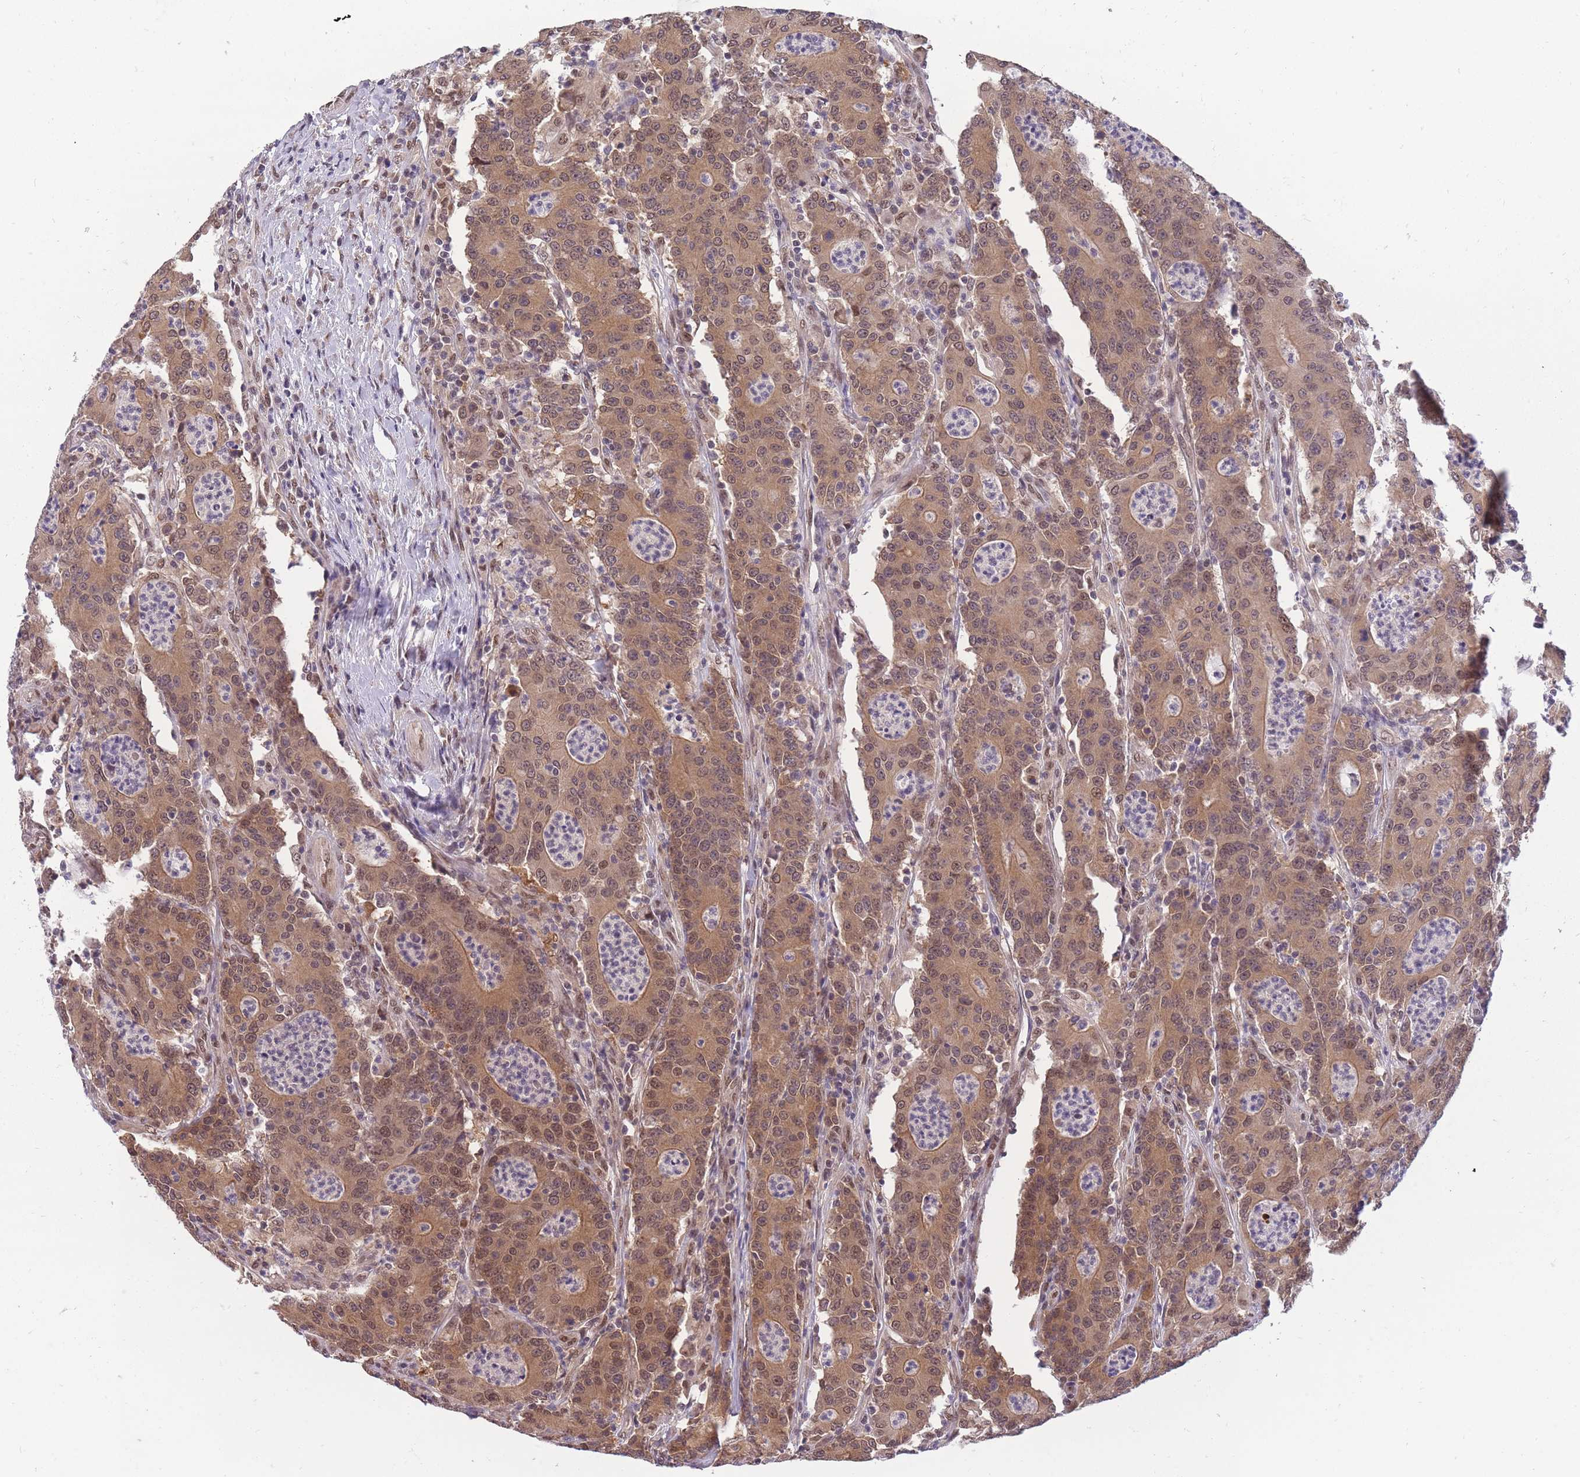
{"staining": {"intensity": "moderate", "quantity": ">75%", "location": "cytoplasmic/membranous,nuclear"}, "tissue": "colorectal cancer", "cell_type": "Tumor cells", "image_type": "cancer", "snomed": [{"axis": "morphology", "description": "Adenocarcinoma, NOS"}, {"axis": "topography", "description": "Colon"}], "caption": "Protein analysis of adenocarcinoma (colorectal) tissue shows moderate cytoplasmic/membranous and nuclear positivity in approximately >75% of tumor cells.", "gene": "CDIP1", "patient": {"sex": "male", "age": 83}}